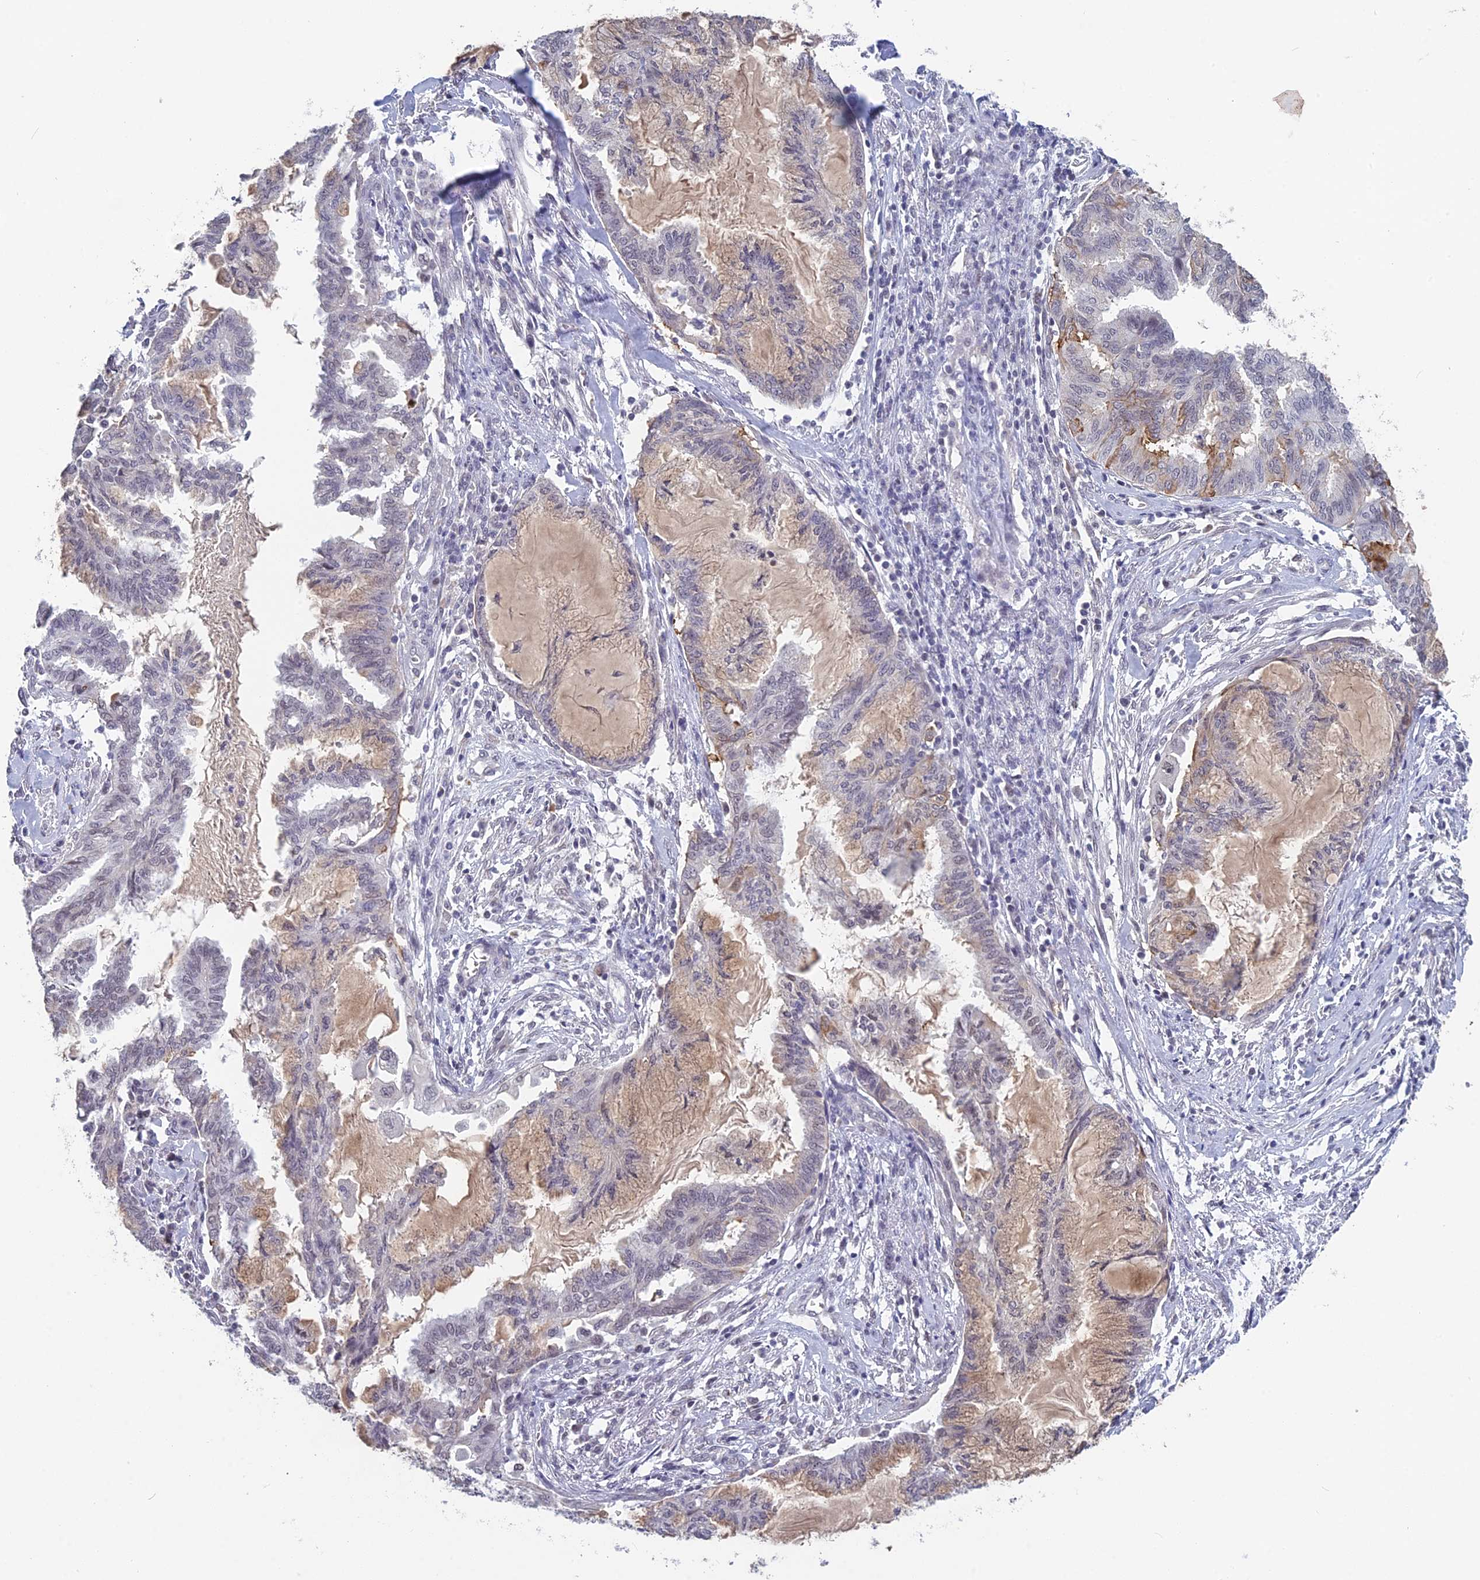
{"staining": {"intensity": "negative", "quantity": "none", "location": "none"}, "tissue": "endometrial cancer", "cell_type": "Tumor cells", "image_type": "cancer", "snomed": [{"axis": "morphology", "description": "Adenocarcinoma, NOS"}, {"axis": "topography", "description": "Endometrium"}], "caption": "A micrograph of adenocarcinoma (endometrial) stained for a protein reveals no brown staining in tumor cells.", "gene": "MT-CO3", "patient": {"sex": "female", "age": 86}}